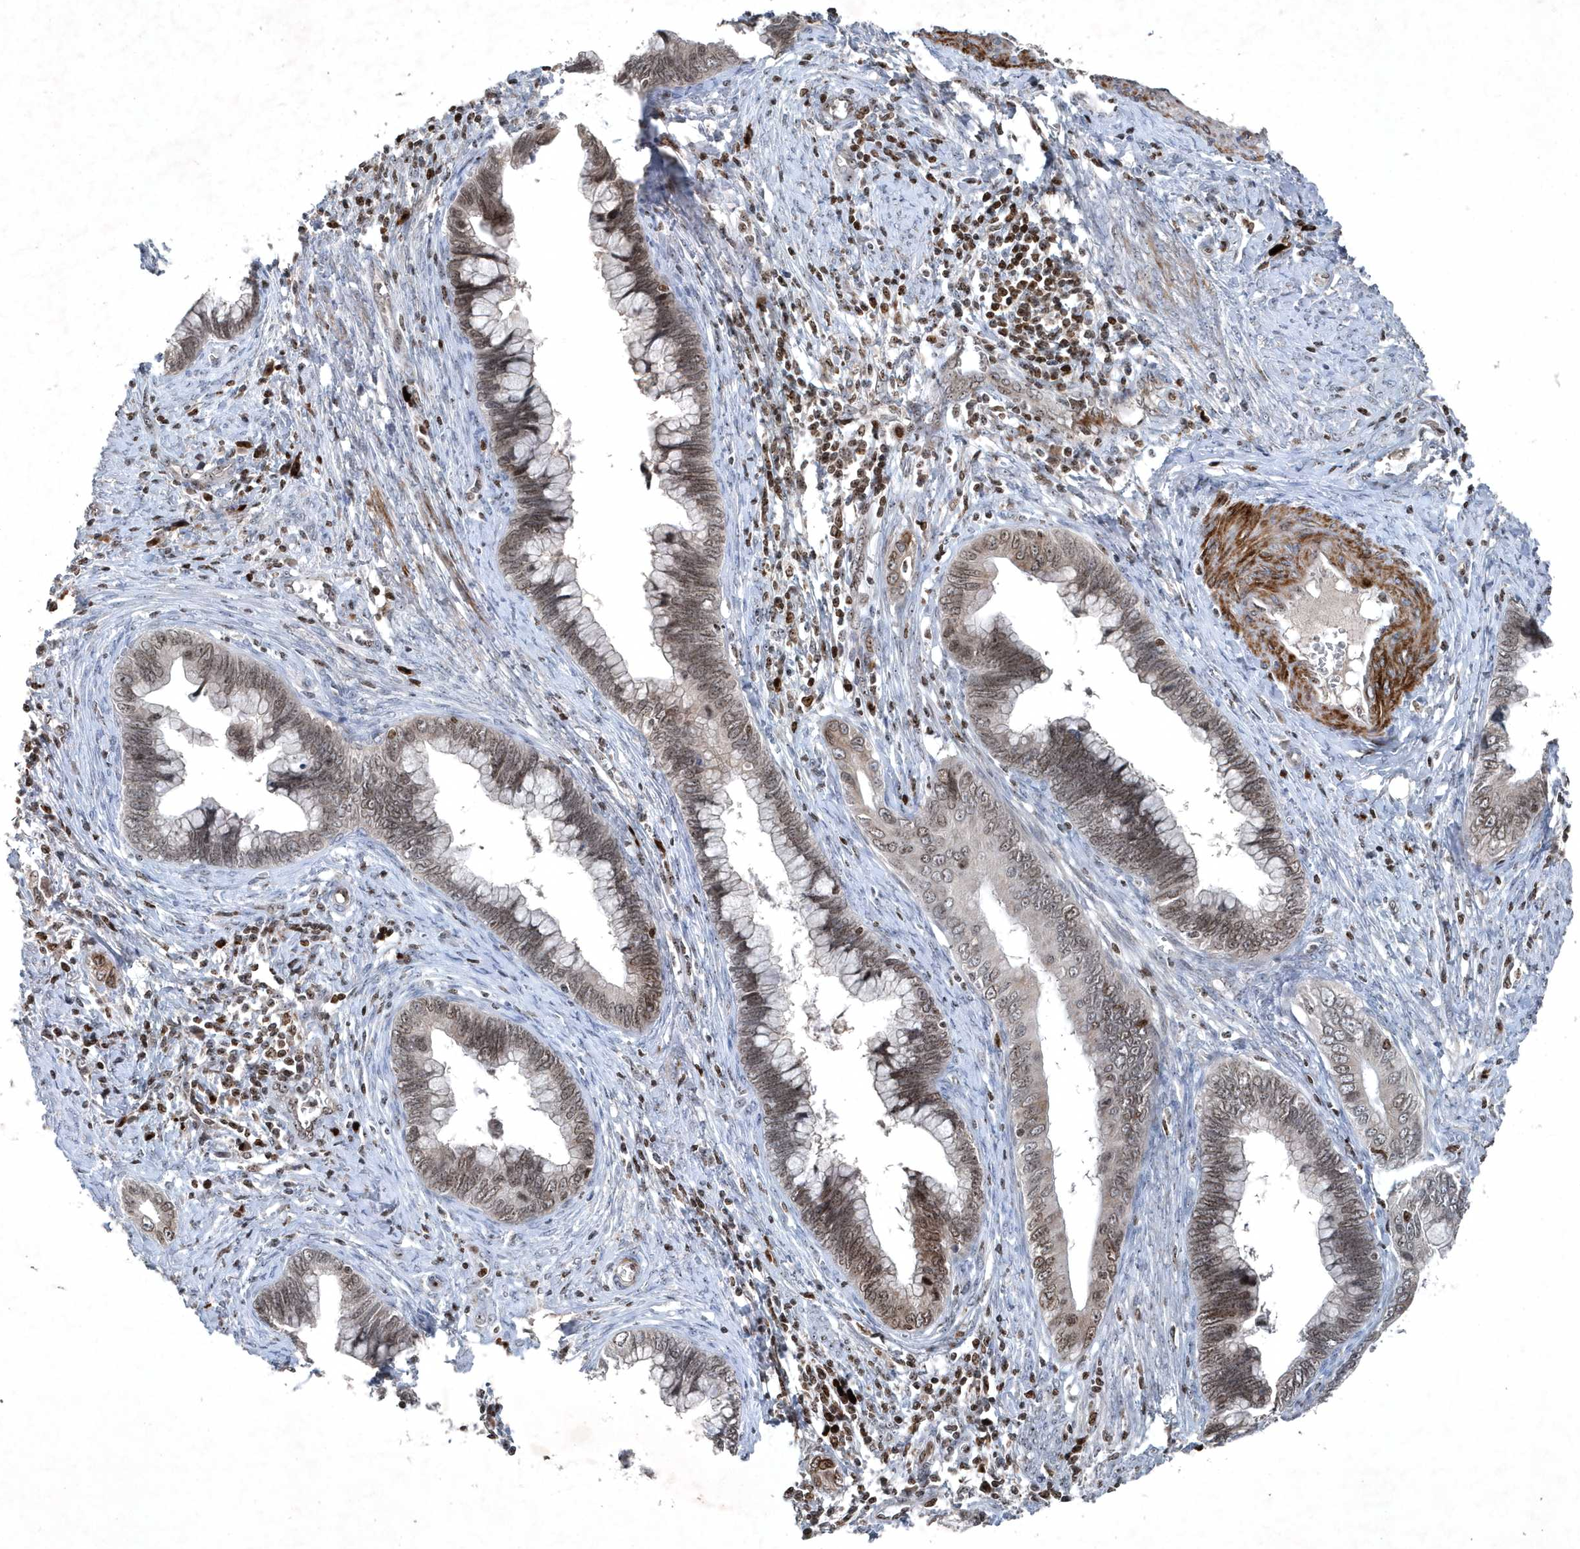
{"staining": {"intensity": "moderate", "quantity": ">75%", "location": "nuclear"}, "tissue": "cervical cancer", "cell_type": "Tumor cells", "image_type": "cancer", "snomed": [{"axis": "morphology", "description": "Adenocarcinoma, NOS"}, {"axis": "topography", "description": "Cervix"}], "caption": "IHC of human cervical adenocarcinoma displays medium levels of moderate nuclear expression in approximately >75% of tumor cells.", "gene": "QTRT2", "patient": {"sex": "female", "age": 44}}